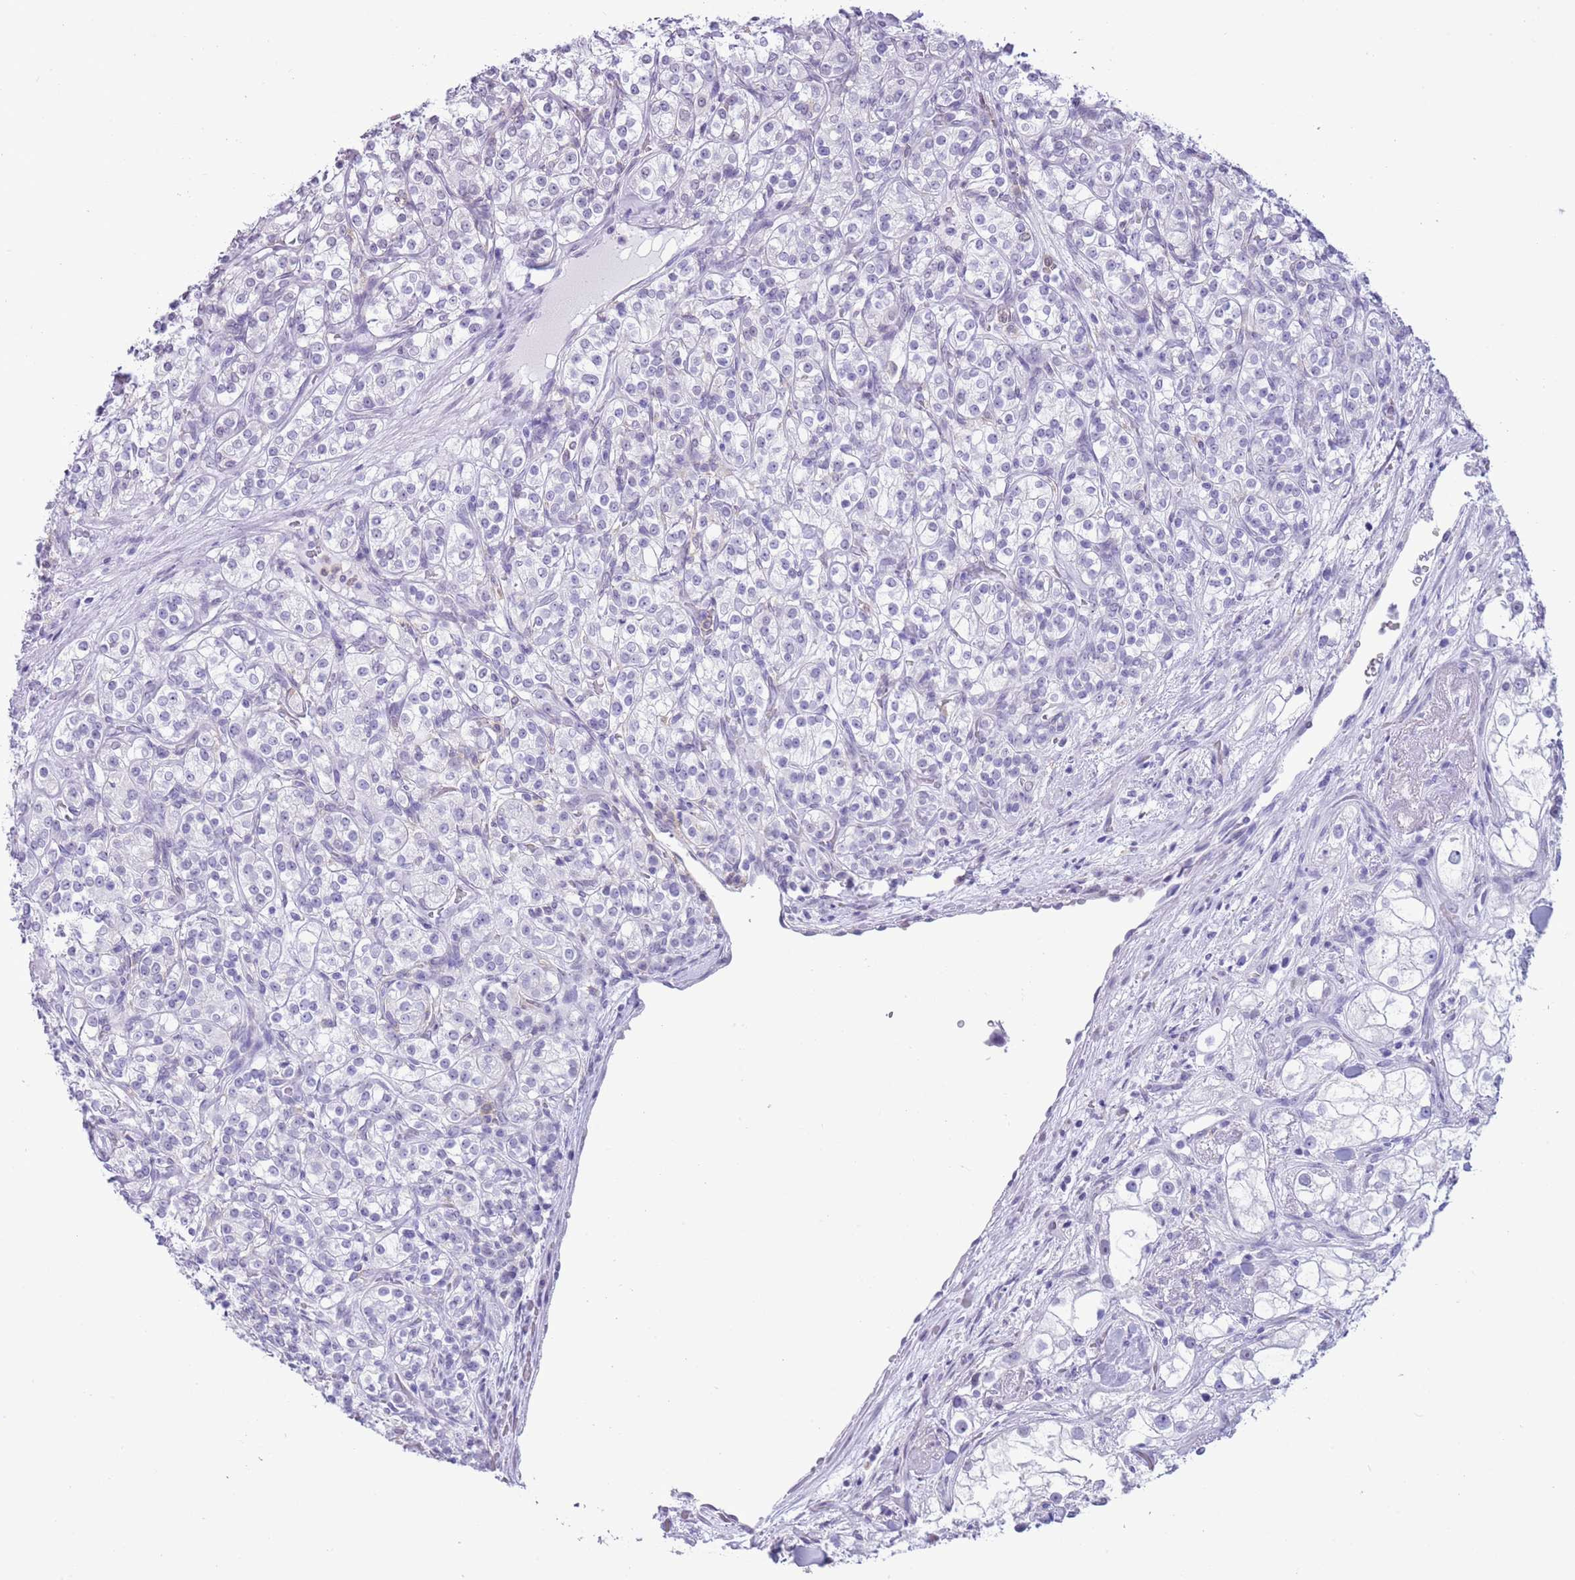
{"staining": {"intensity": "negative", "quantity": "none", "location": "none"}, "tissue": "renal cancer", "cell_type": "Tumor cells", "image_type": "cancer", "snomed": [{"axis": "morphology", "description": "Adenocarcinoma, NOS"}, {"axis": "topography", "description": "Kidney"}], "caption": "The histopathology image shows no significant positivity in tumor cells of renal adenocarcinoma.", "gene": "PPP1R17", "patient": {"sex": "male", "age": 77}}